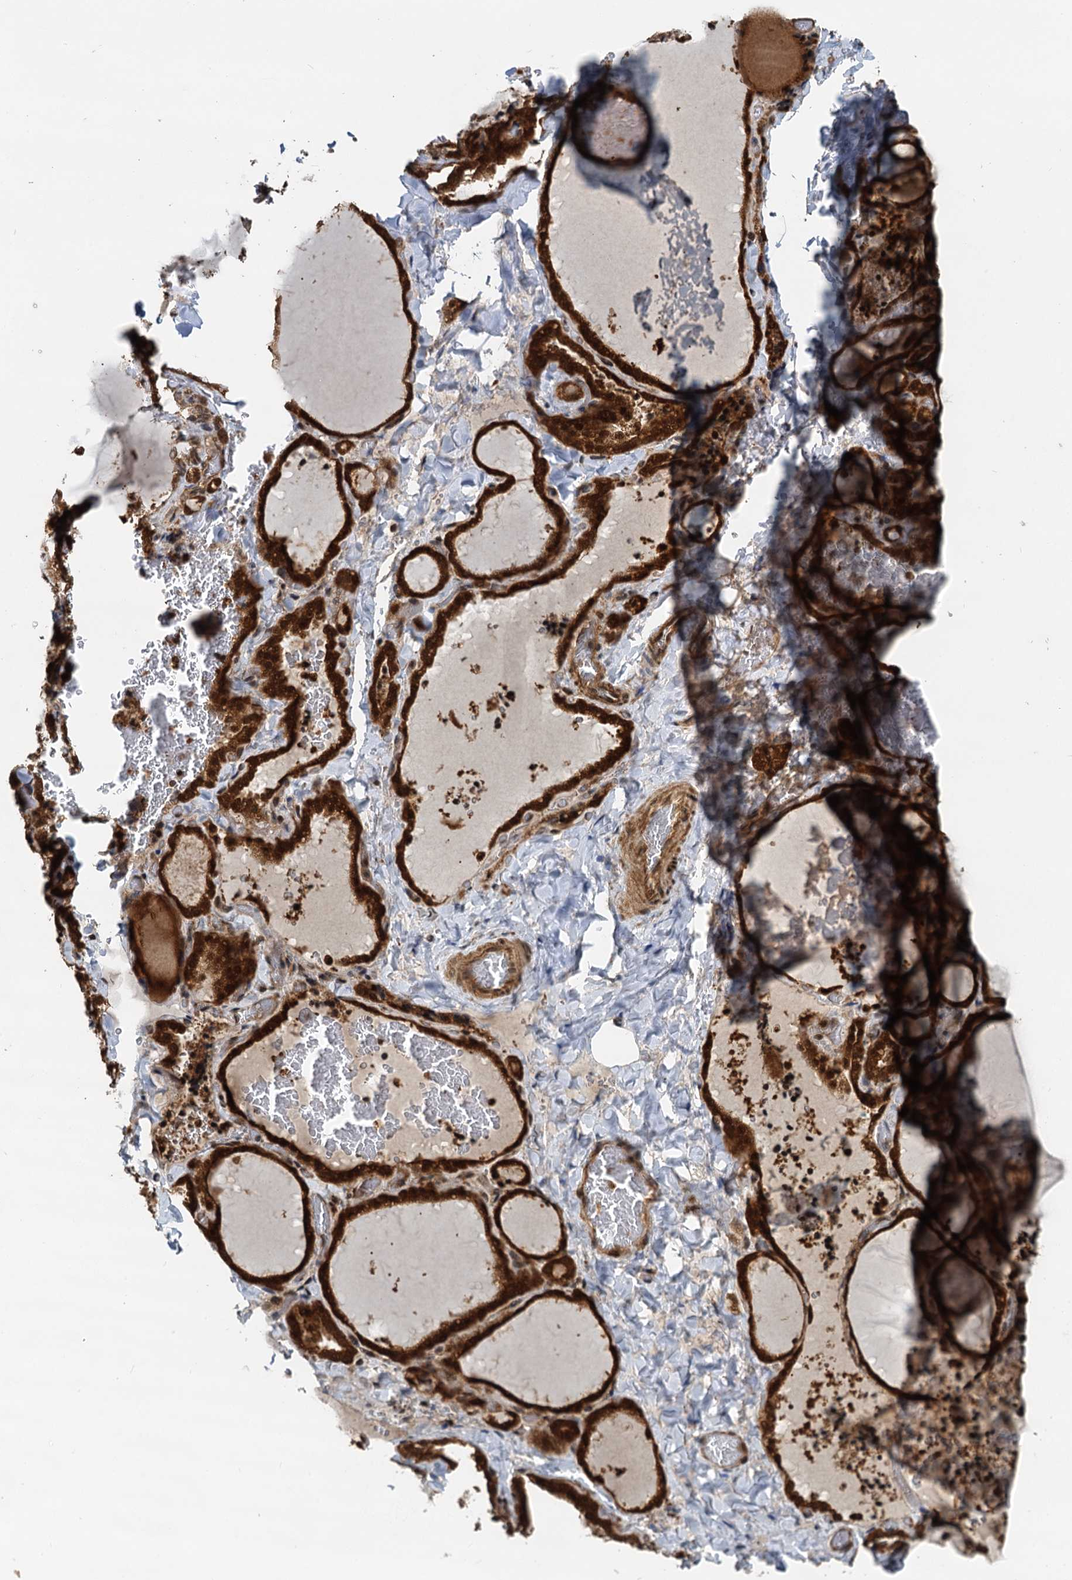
{"staining": {"intensity": "strong", "quantity": ">75%", "location": "cytoplasmic/membranous,nuclear"}, "tissue": "thyroid gland", "cell_type": "Glandular cells", "image_type": "normal", "snomed": [{"axis": "morphology", "description": "Normal tissue, NOS"}, {"axis": "topography", "description": "Thyroid gland"}], "caption": "Brown immunohistochemical staining in normal thyroid gland shows strong cytoplasmic/membranous,nuclear expression in approximately >75% of glandular cells.", "gene": "STUB1", "patient": {"sex": "female", "age": 22}}